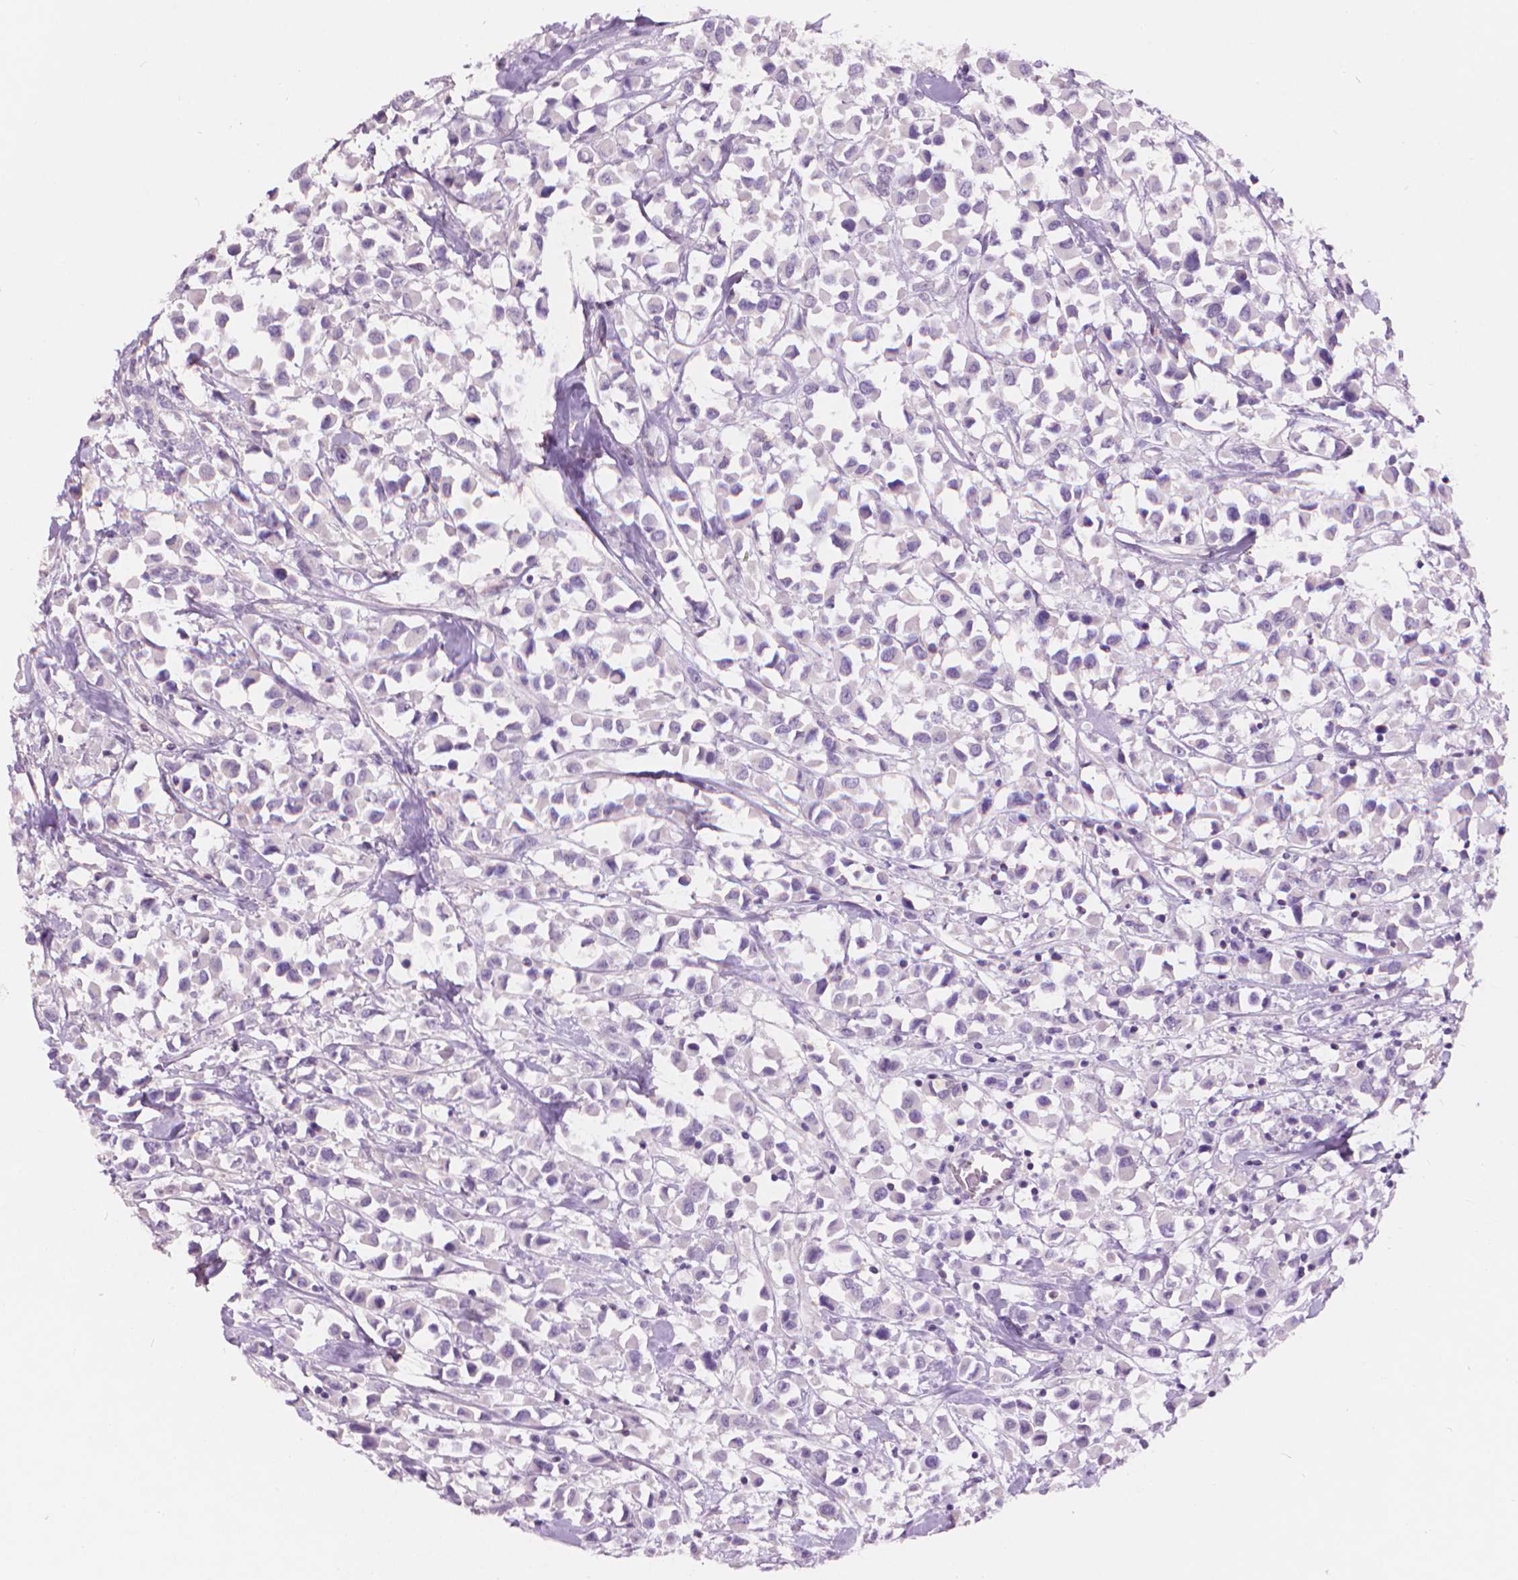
{"staining": {"intensity": "negative", "quantity": "none", "location": "none"}, "tissue": "breast cancer", "cell_type": "Tumor cells", "image_type": "cancer", "snomed": [{"axis": "morphology", "description": "Duct carcinoma"}, {"axis": "topography", "description": "Breast"}], "caption": "Immunohistochemistry (IHC) histopathology image of neoplastic tissue: breast cancer (infiltrating ductal carcinoma) stained with DAB exhibits no significant protein positivity in tumor cells.", "gene": "ENO2", "patient": {"sex": "female", "age": 61}}